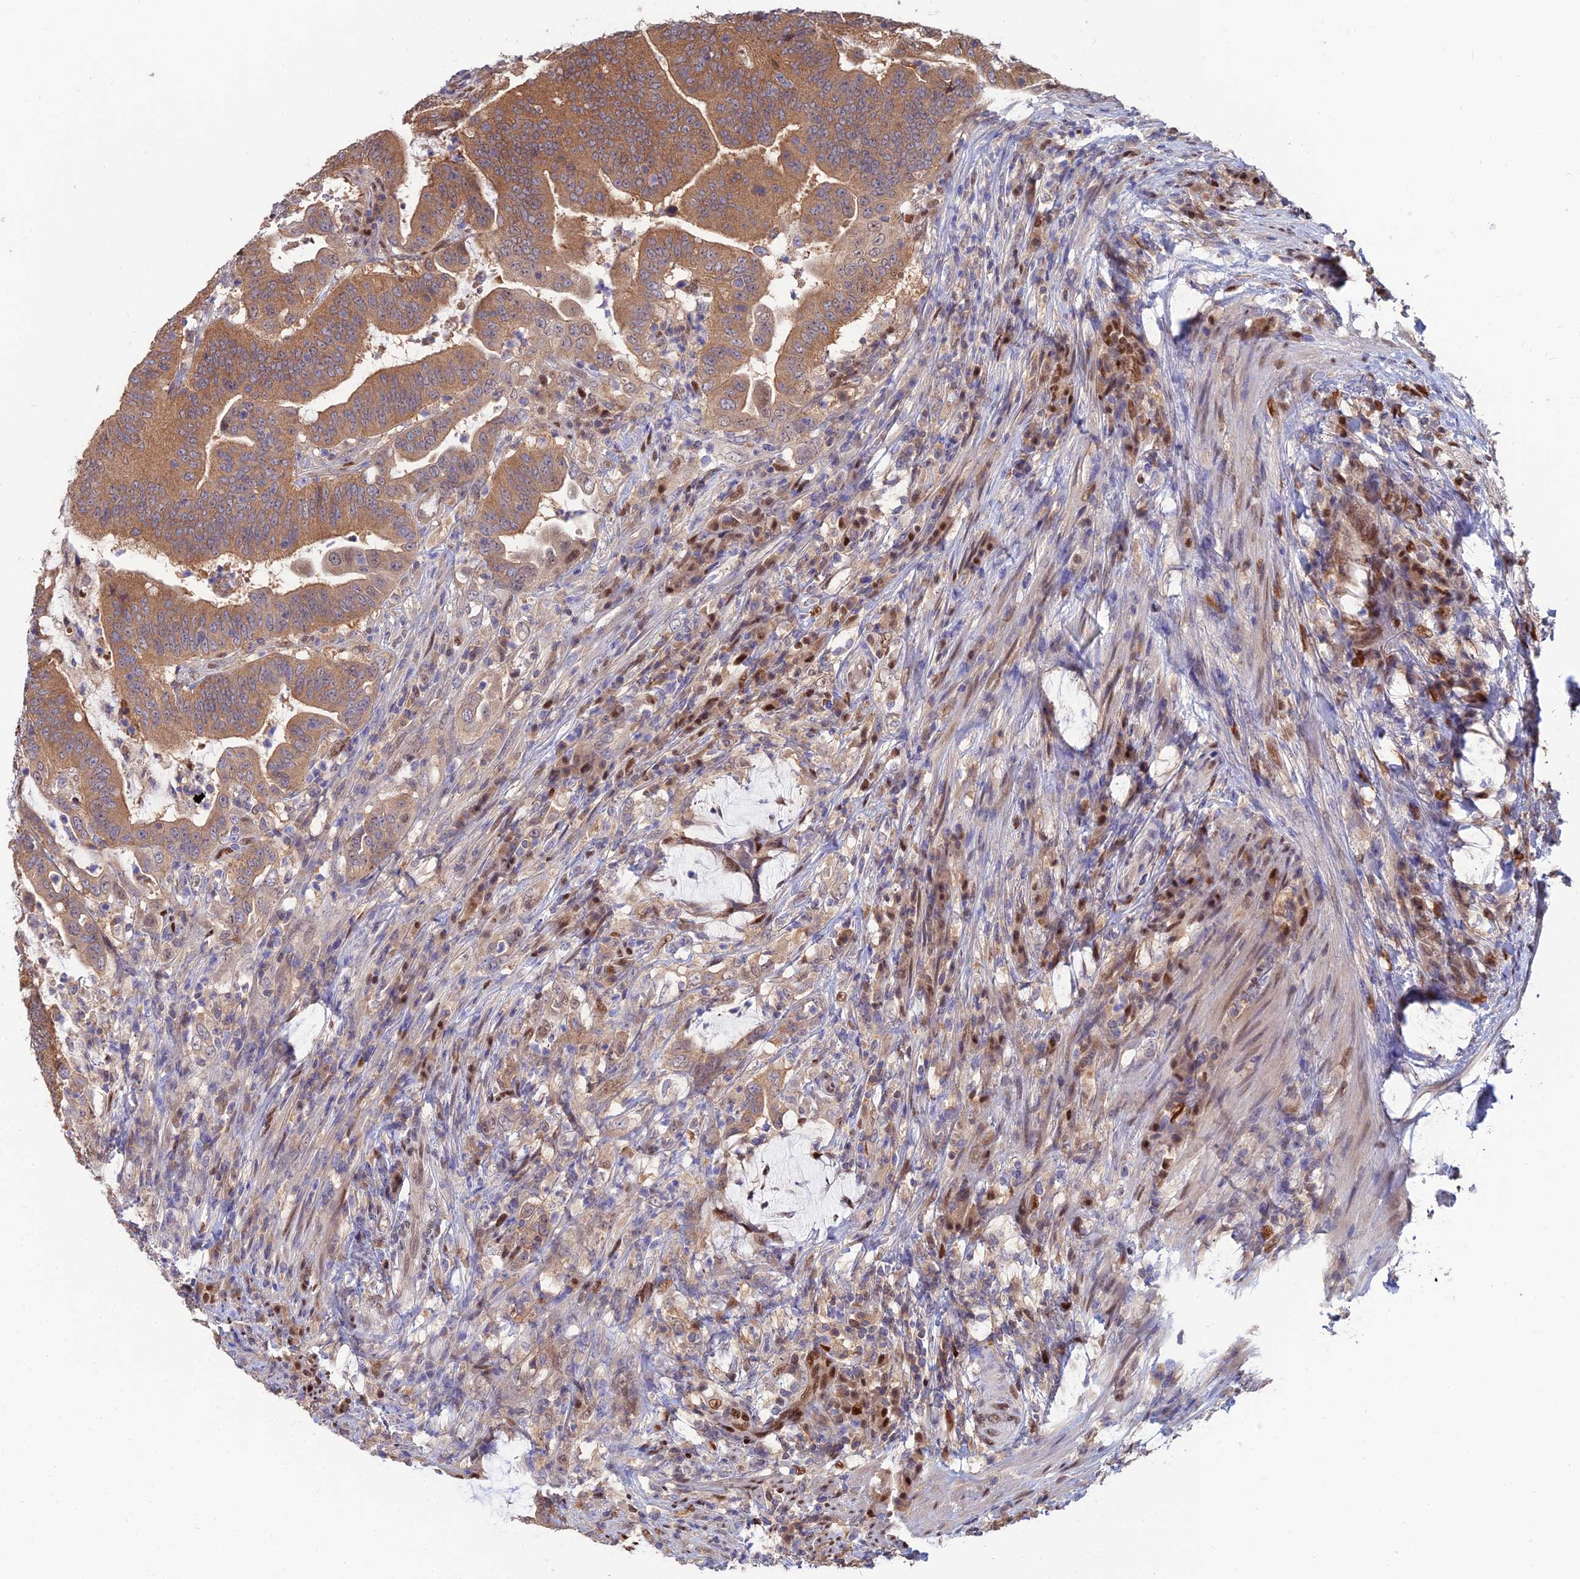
{"staining": {"intensity": "moderate", "quantity": ">75%", "location": "cytoplasmic/membranous,nuclear"}, "tissue": "colorectal cancer", "cell_type": "Tumor cells", "image_type": "cancer", "snomed": [{"axis": "morphology", "description": "Adenocarcinoma, NOS"}, {"axis": "topography", "description": "Colon"}], "caption": "Protein positivity by immunohistochemistry reveals moderate cytoplasmic/membranous and nuclear positivity in about >75% of tumor cells in colorectal cancer.", "gene": "DNPEP", "patient": {"sex": "female", "age": 66}}